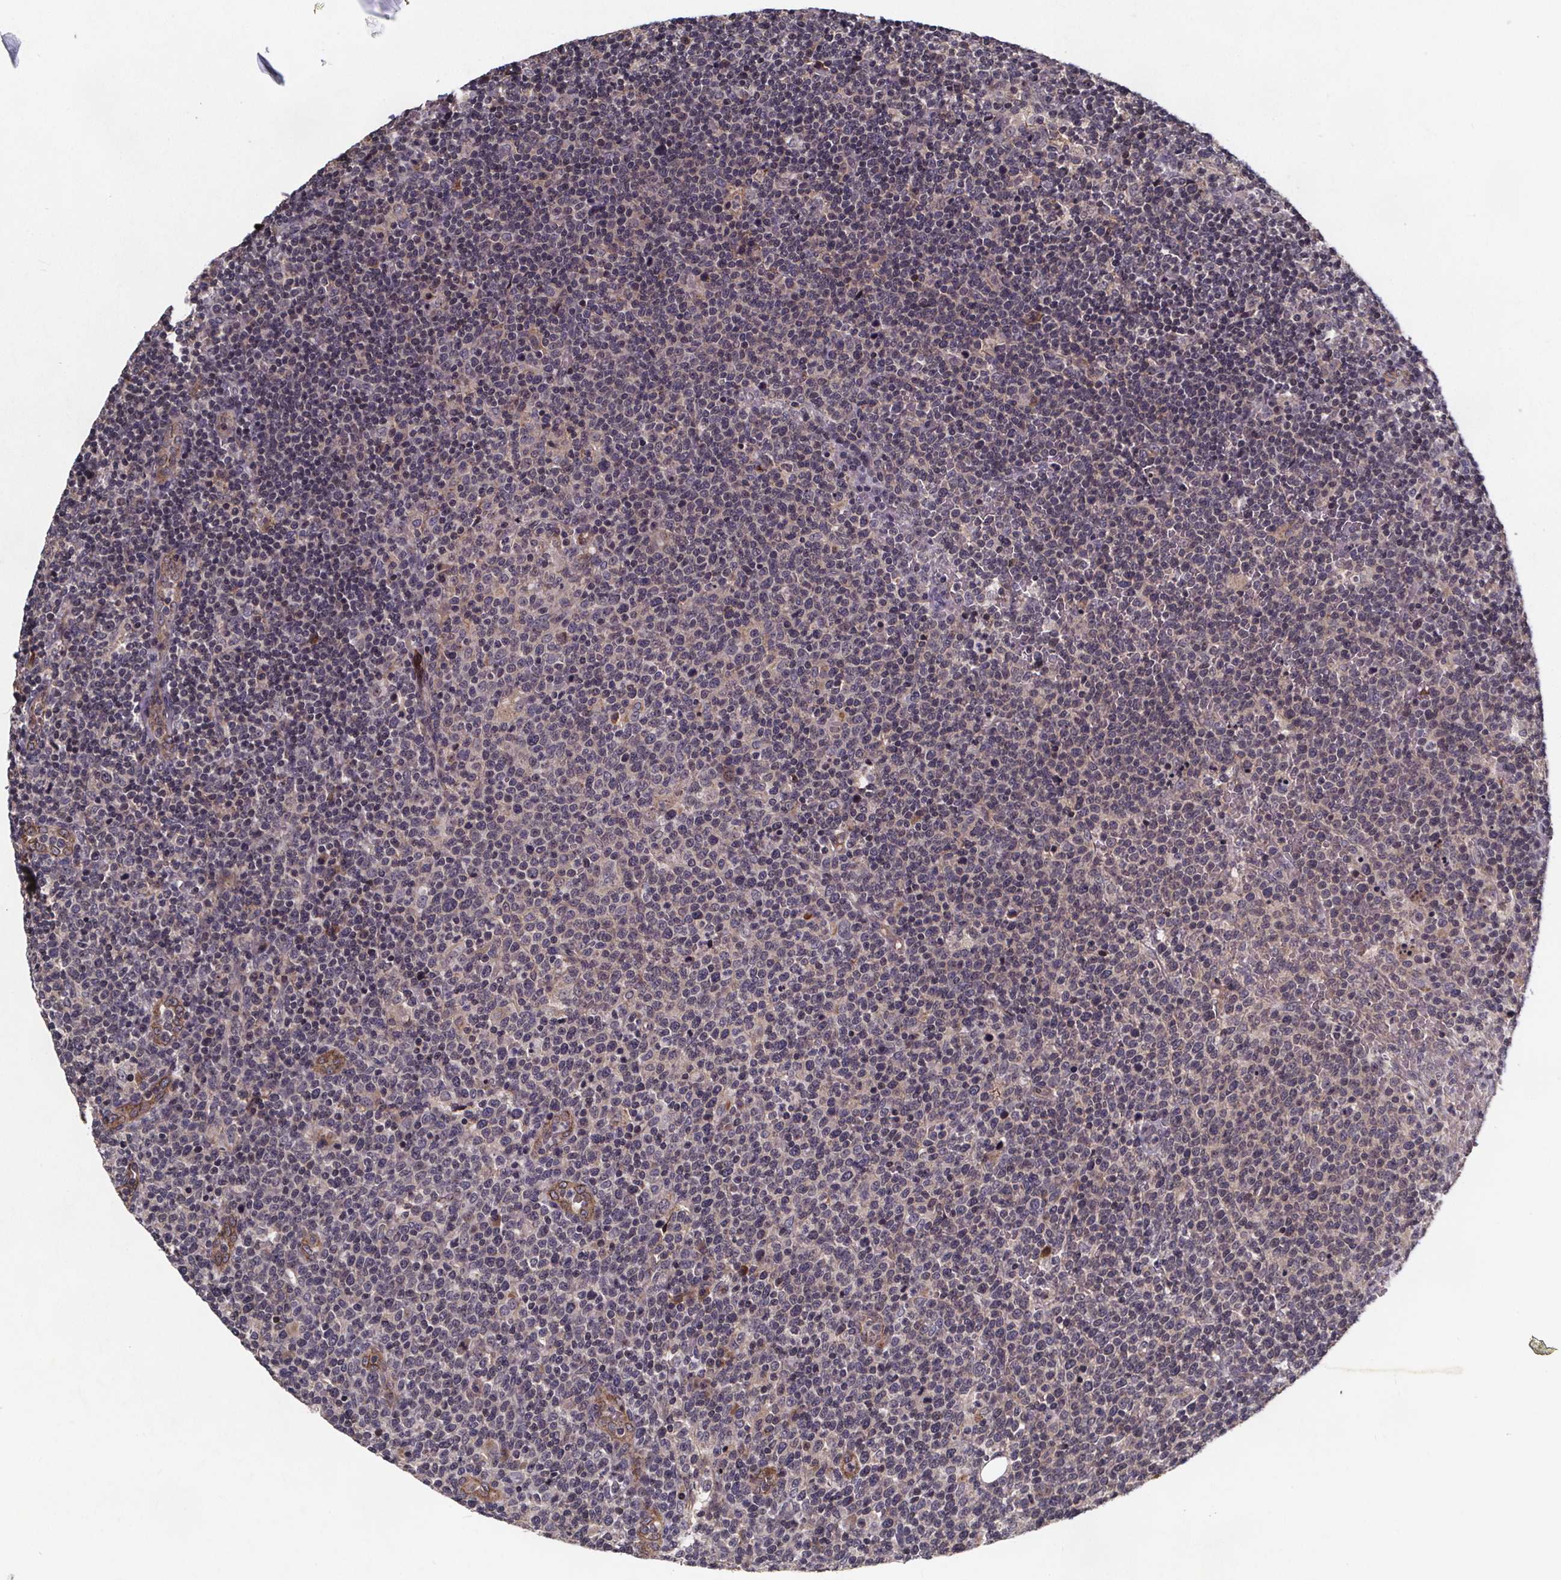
{"staining": {"intensity": "negative", "quantity": "none", "location": "none"}, "tissue": "lymphoma", "cell_type": "Tumor cells", "image_type": "cancer", "snomed": [{"axis": "morphology", "description": "Malignant lymphoma, non-Hodgkin's type, High grade"}, {"axis": "topography", "description": "Lymph node"}], "caption": "This is an immunohistochemistry (IHC) histopathology image of lymphoma. There is no expression in tumor cells.", "gene": "FASTKD3", "patient": {"sex": "male", "age": 61}}